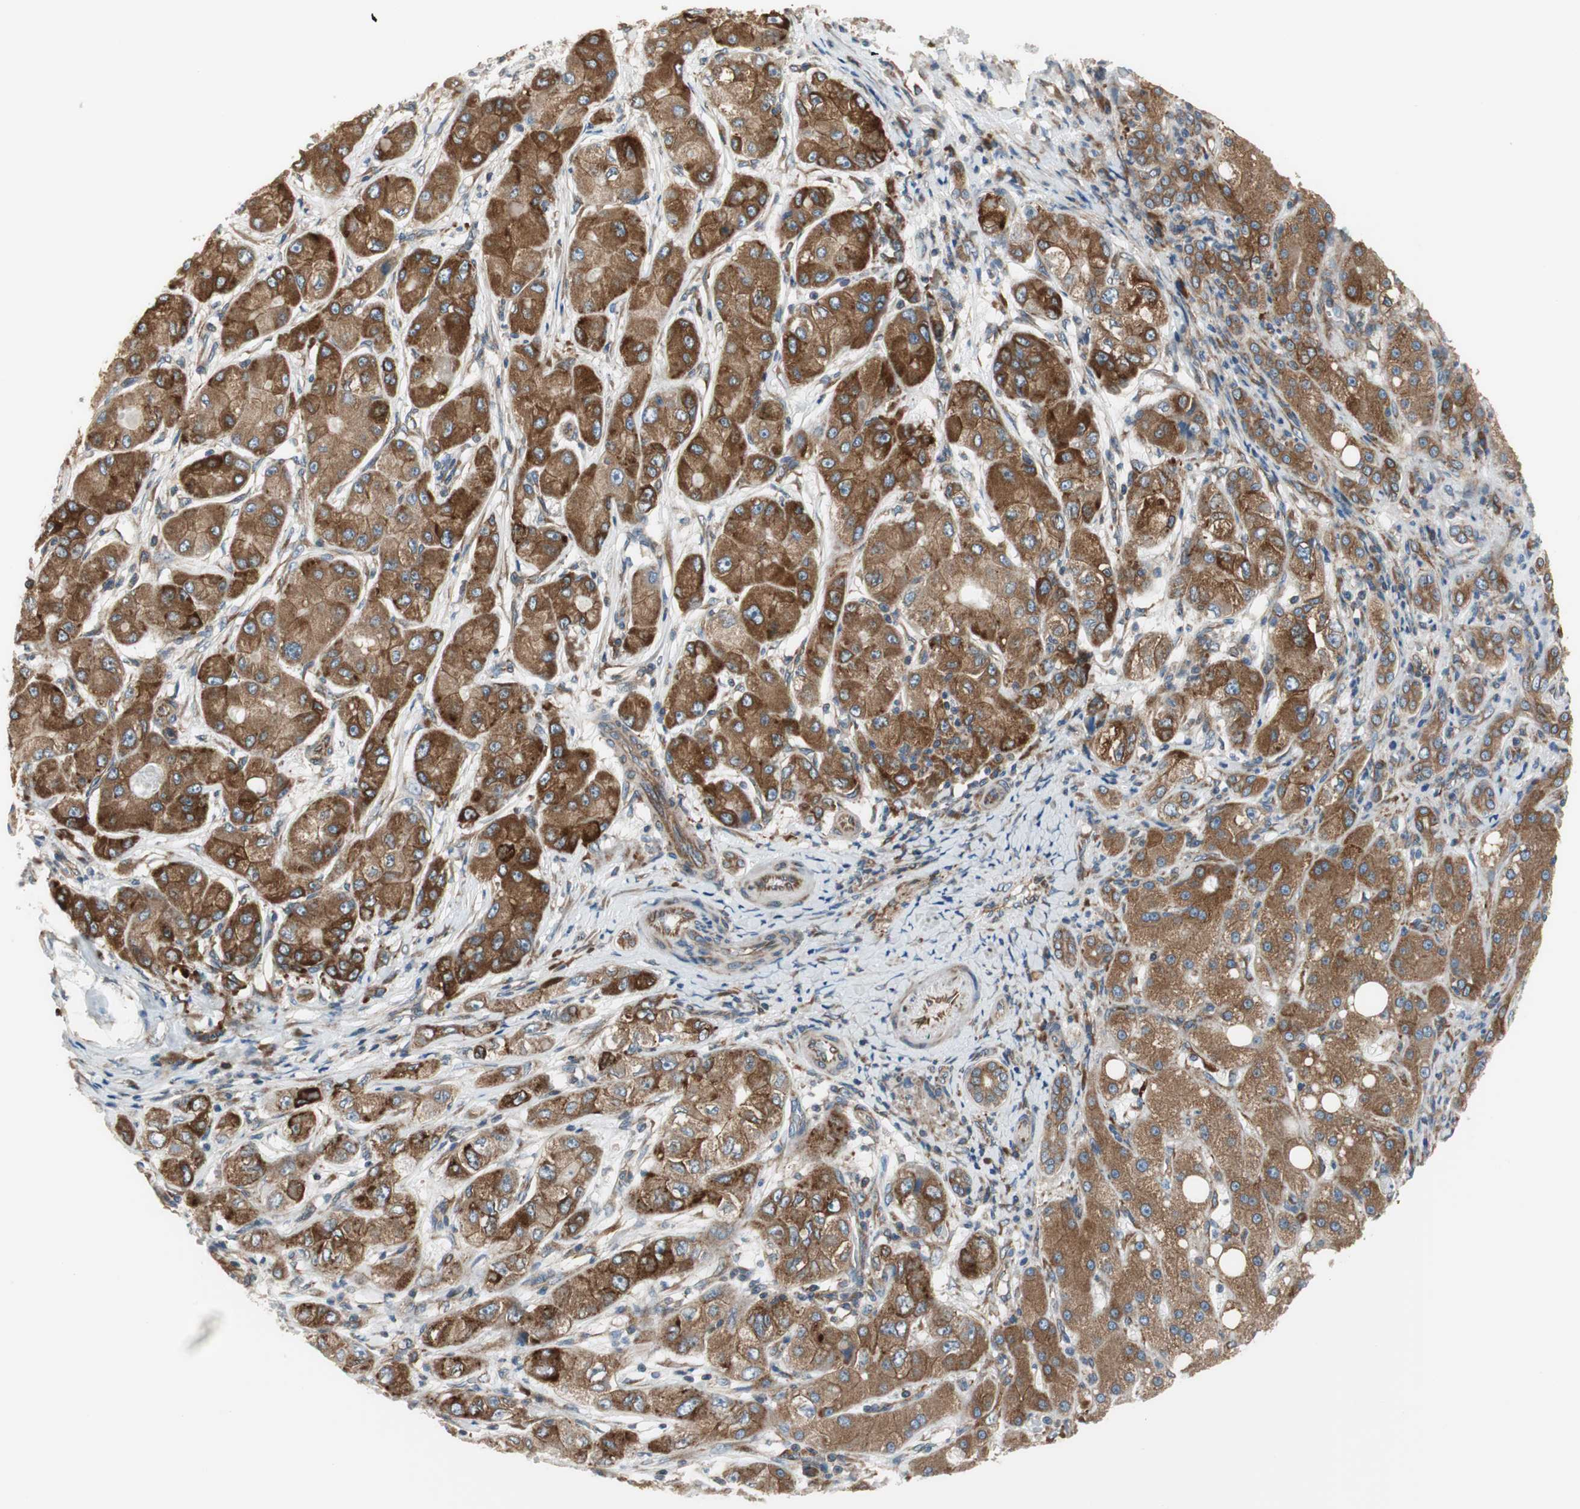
{"staining": {"intensity": "strong", "quantity": ">75%", "location": "cytoplasmic/membranous"}, "tissue": "liver cancer", "cell_type": "Tumor cells", "image_type": "cancer", "snomed": [{"axis": "morphology", "description": "Carcinoma, Hepatocellular, NOS"}, {"axis": "topography", "description": "Liver"}], "caption": "Tumor cells show strong cytoplasmic/membranous positivity in about >75% of cells in liver hepatocellular carcinoma.", "gene": "CLCC1", "patient": {"sex": "male", "age": 80}}